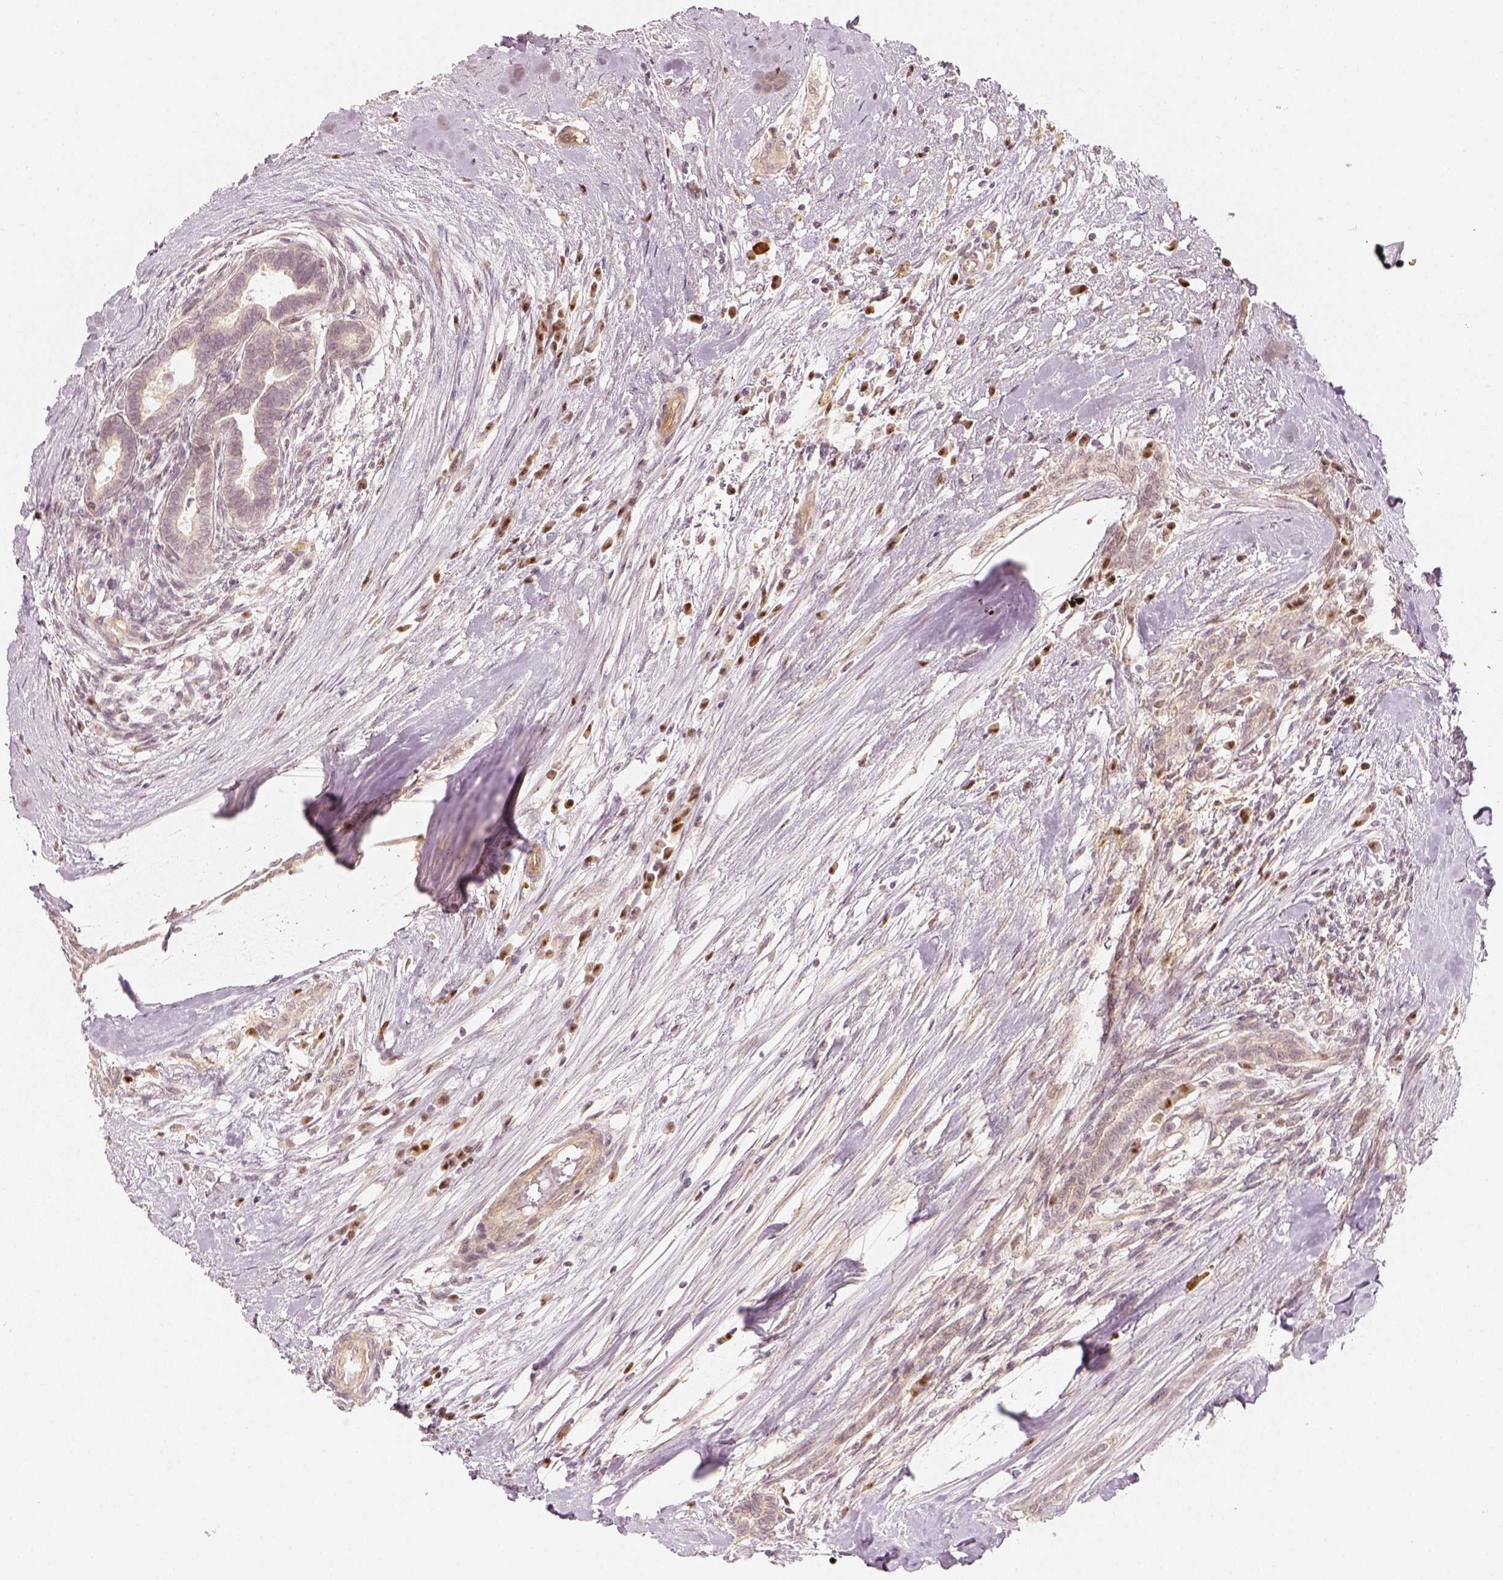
{"staining": {"intensity": "negative", "quantity": "none", "location": "none"}, "tissue": "testis cancer", "cell_type": "Tumor cells", "image_type": "cancer", "snomed": [{"axis": "morphology", "description": "Carcinoma, Embryonal, NOS"}, {"axis": "topography", "description": "Testis"}], "caption": "Photomicrograph shows no significant protein positivity in tumor cells of embryonal carcinoma (testis).", "gene": "EAF2", "patient": {"sex": "male", "age": 37}}